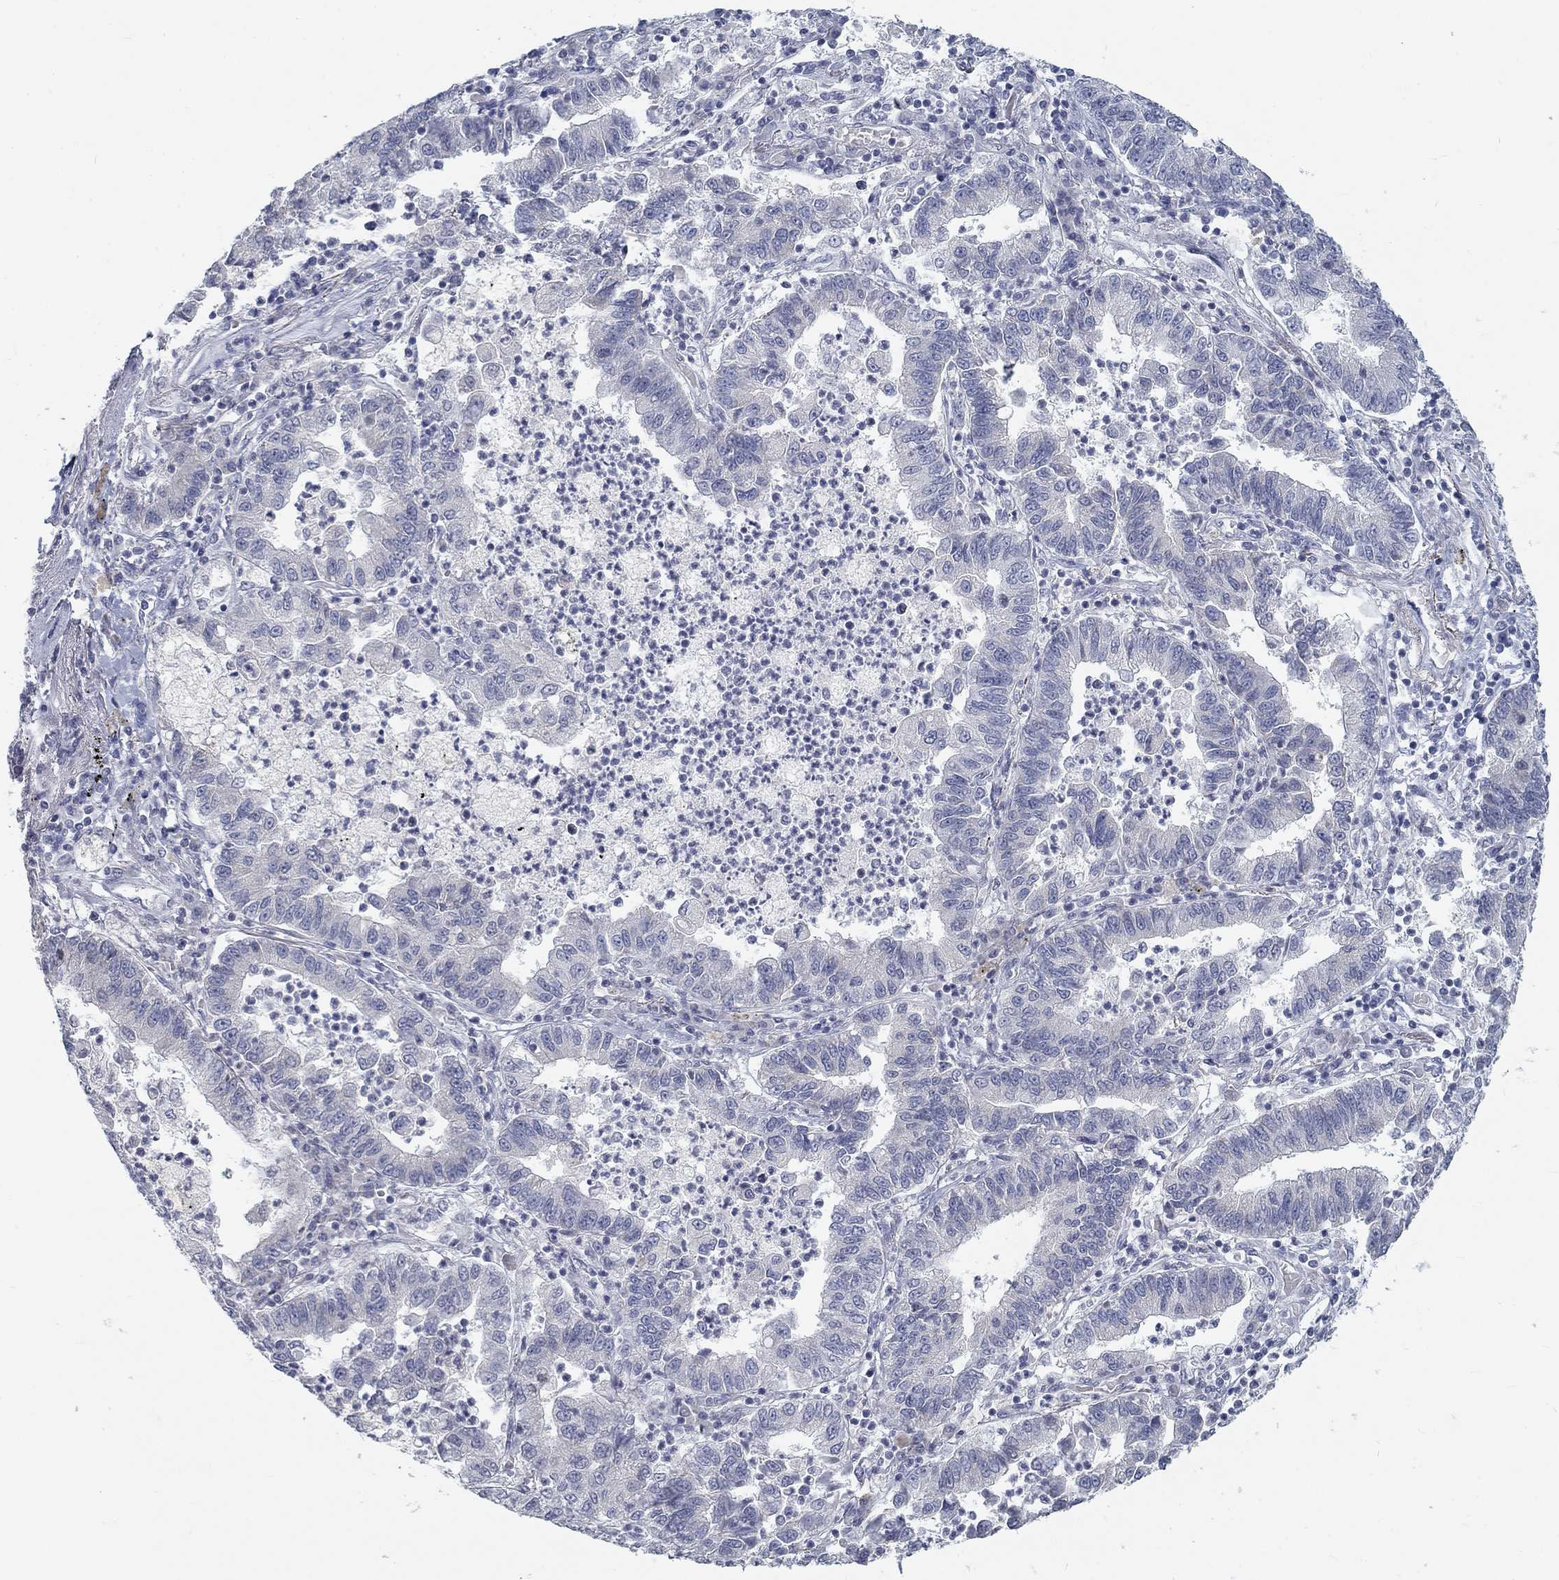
{"staining": {"intensity": "negative", "quantity": "none", "location": "none"}, "tissue": "lung cancer", "cell_type": "Tumor cells", "image_type": "cancer", "snomed": [{"axis": "morphology", "description": "Adenocarcinoma, NOS"}, {"axis": "topography", "description": "Lung"}], "caption": "Immunohistochemical staining of lung cancer displays no significant positivity in tumor cells.", "gene": "ATP1A3", "patient": {"sex": "female", "age": 57}}